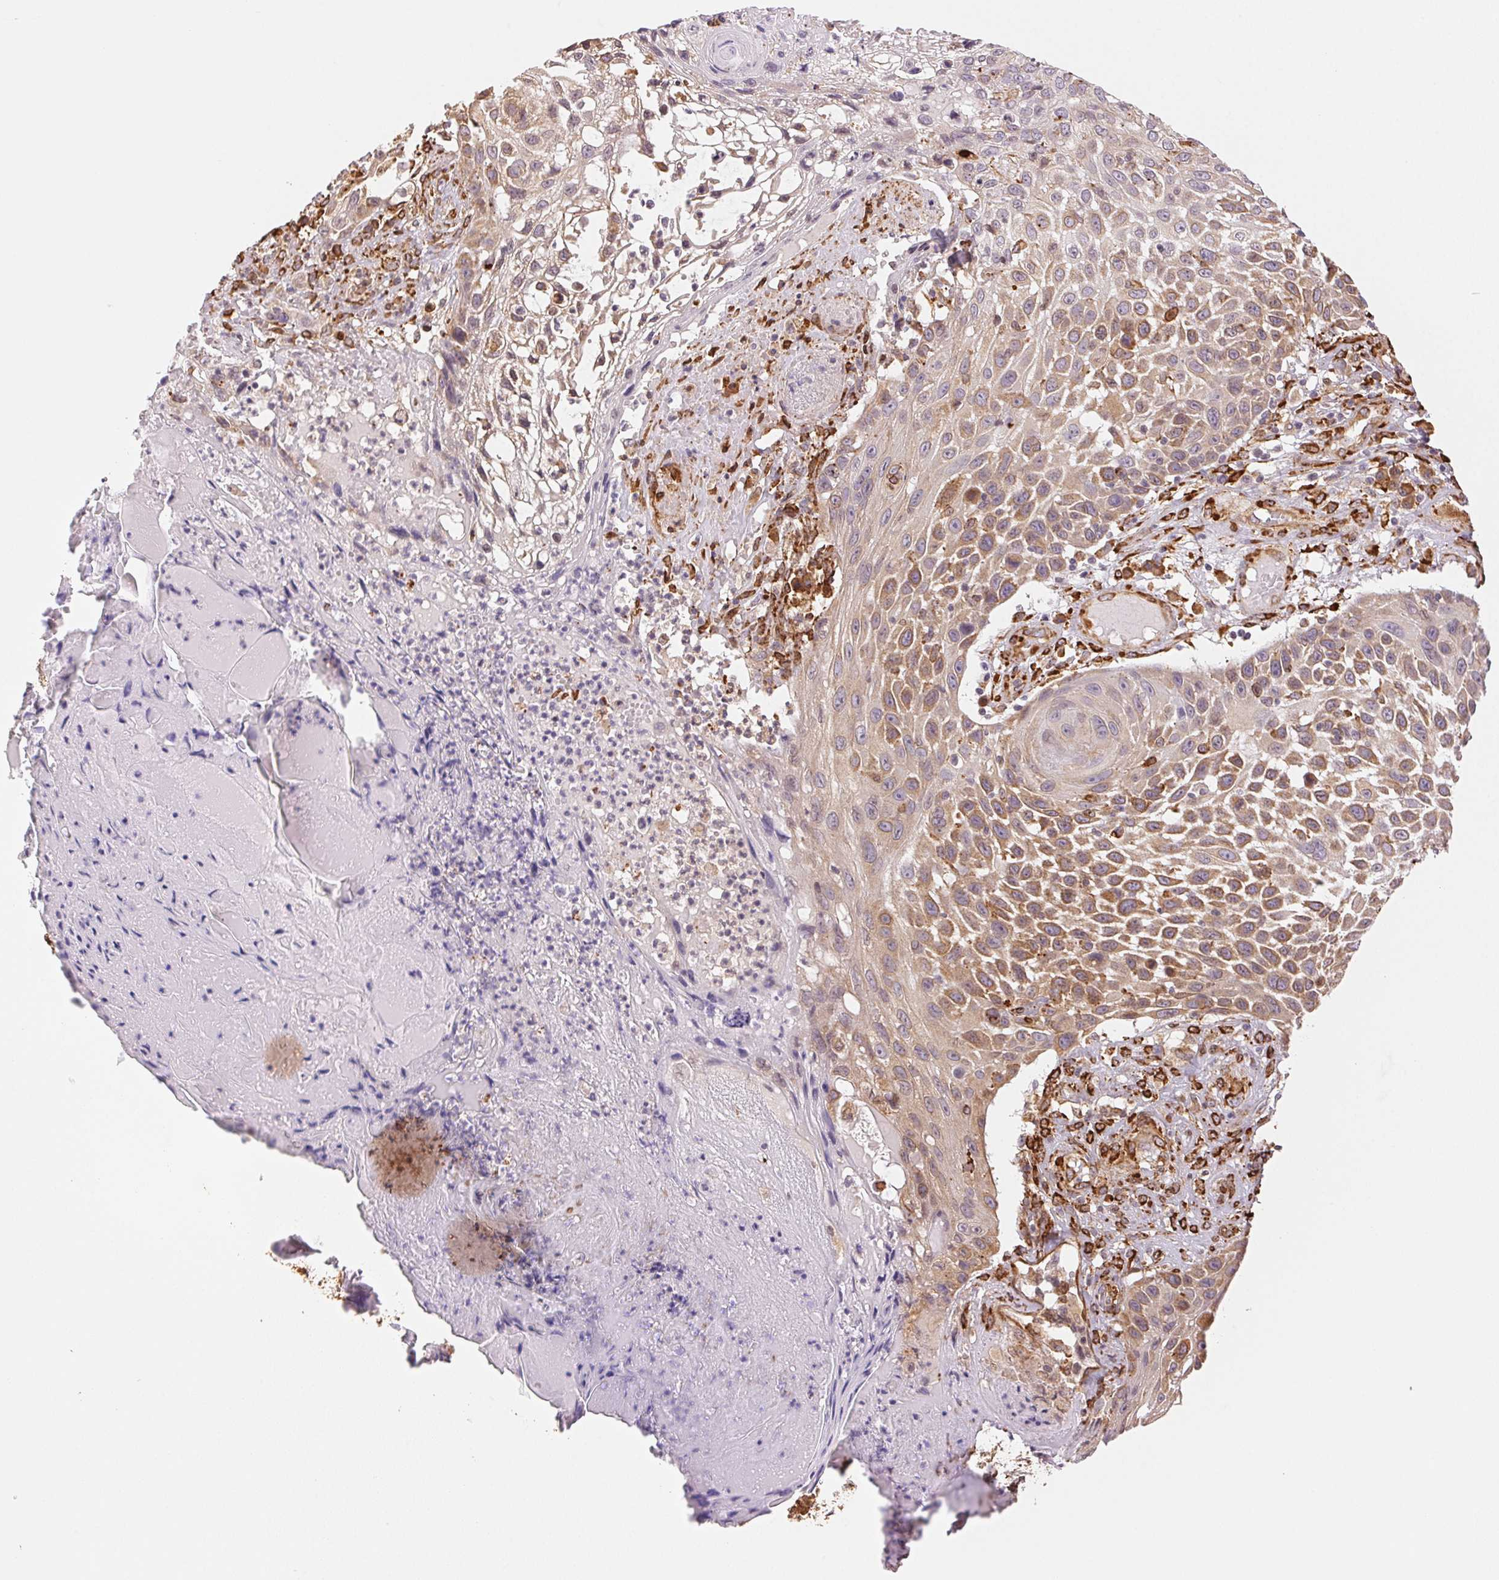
{"staining": {"intensity": "moderate", "quantity": "25%-75%", "location": "cytoplasmic/membranous"}, "tissue": "skin cancer", "cell_type": "Tumor cells", "image_type": "cancer", "snomed": [{"axis": "morphology", "description": "Squamous cell carcinoma, NOS"}, {"axis": "topography", "description": "Skin"}], "caption": "Moderate cytoplasmic/membranous staining is identified in about 25%-75% of tumor cells in skin cancer.", "gene": "RCN3", "patient": {"sex": "male", "age": 92}}